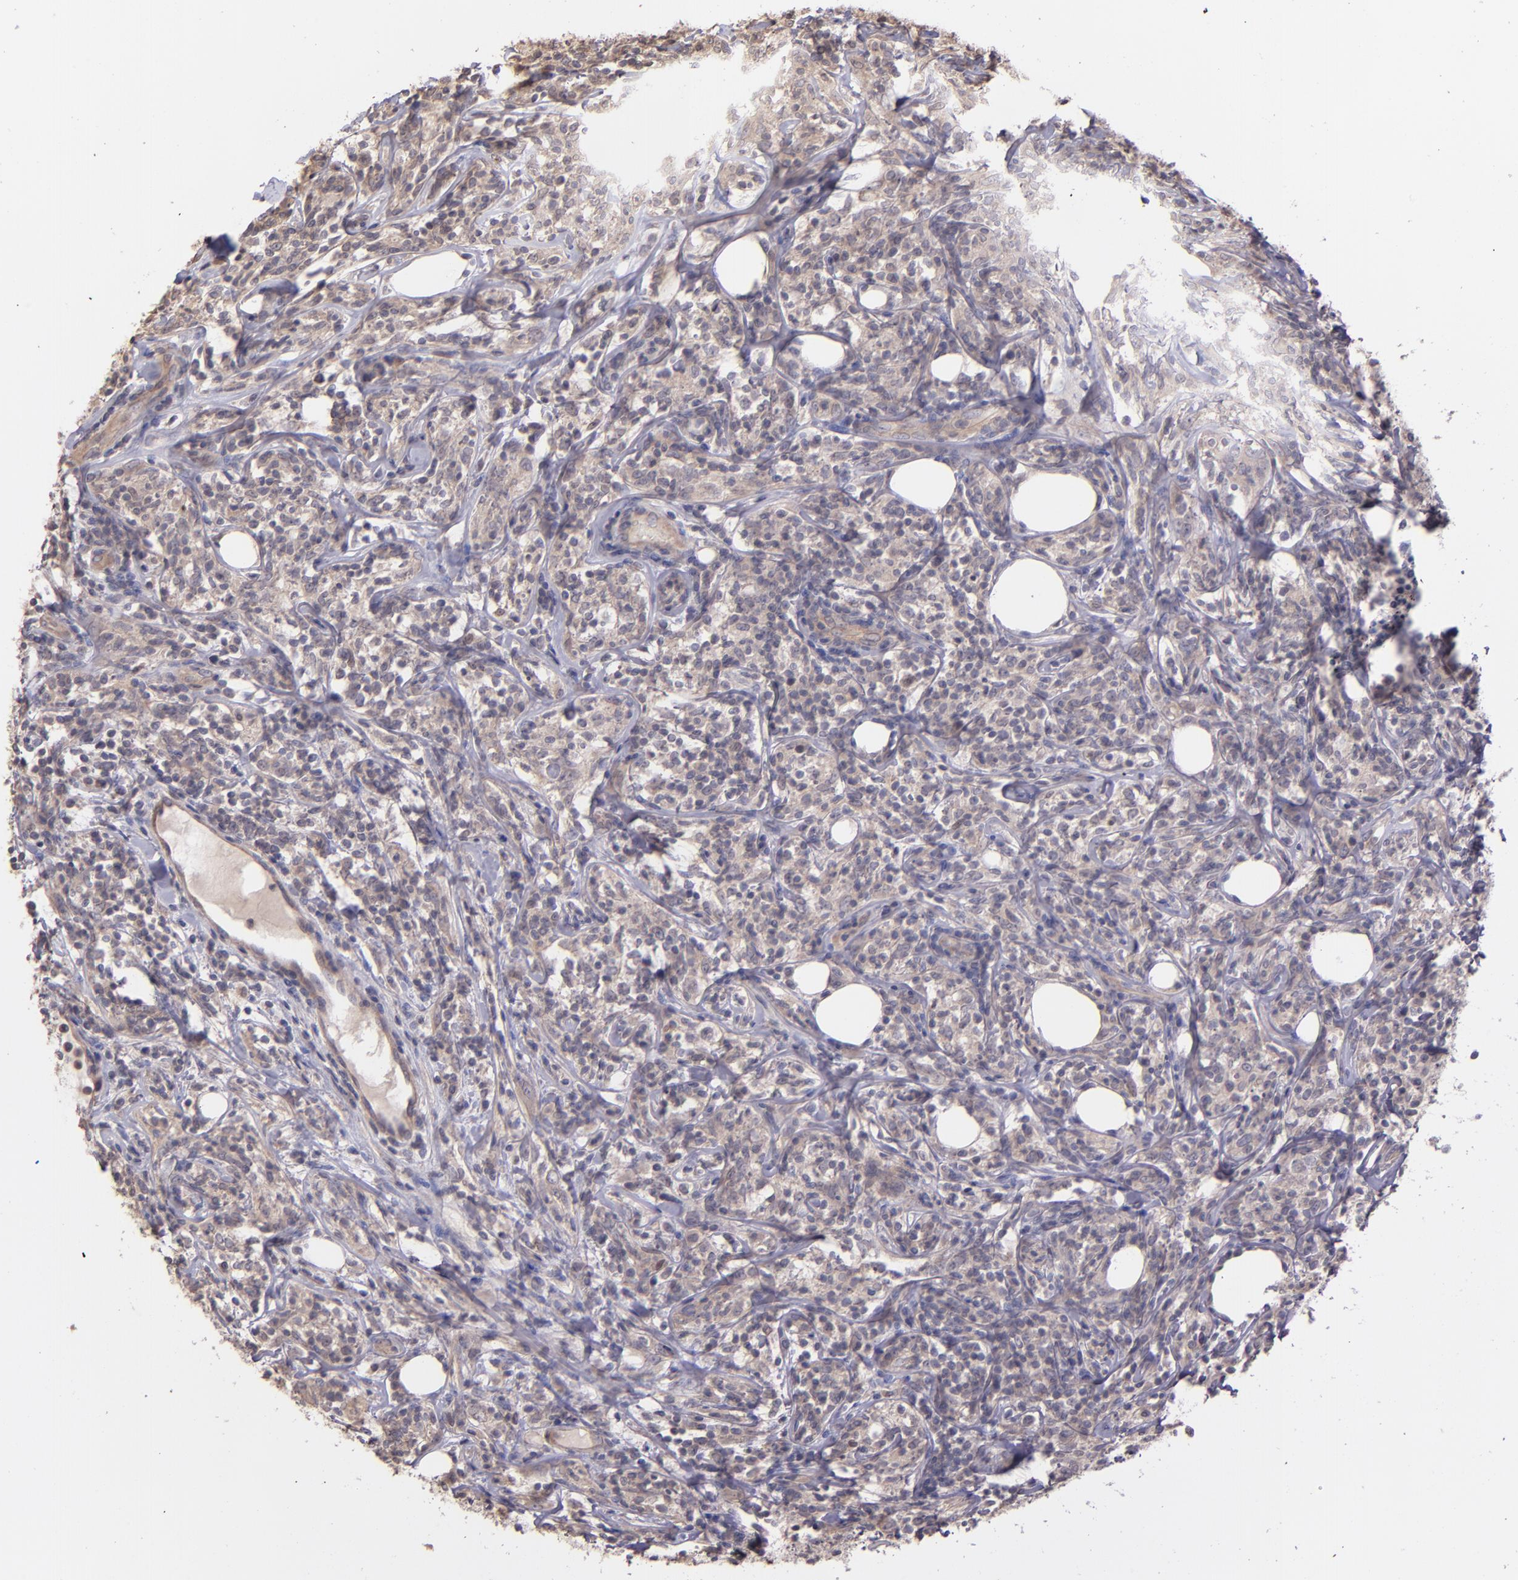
{"staining": {"intensity": "weak", "quantity": "<25%", "location": "cytoplasmic/membranous"}, "tissue": "lymphoma", "cell_type": "Tumor cells", "image_type": "cancer", "snomed": [{"axis": "morphology", "description": "Malignant lymphoma, non-Hodgkin's type, High grade"}, {"axis": "topography", "description": "Lymph node"}], "caption": "Malignant lymphoma, non-Hodgkin's type (high-grade) stained for a protein using immunohistochemistry reveals no expression tumor cells.", "gene": "NUP62CL", "patient": {"sex": "female", "age": 84}}